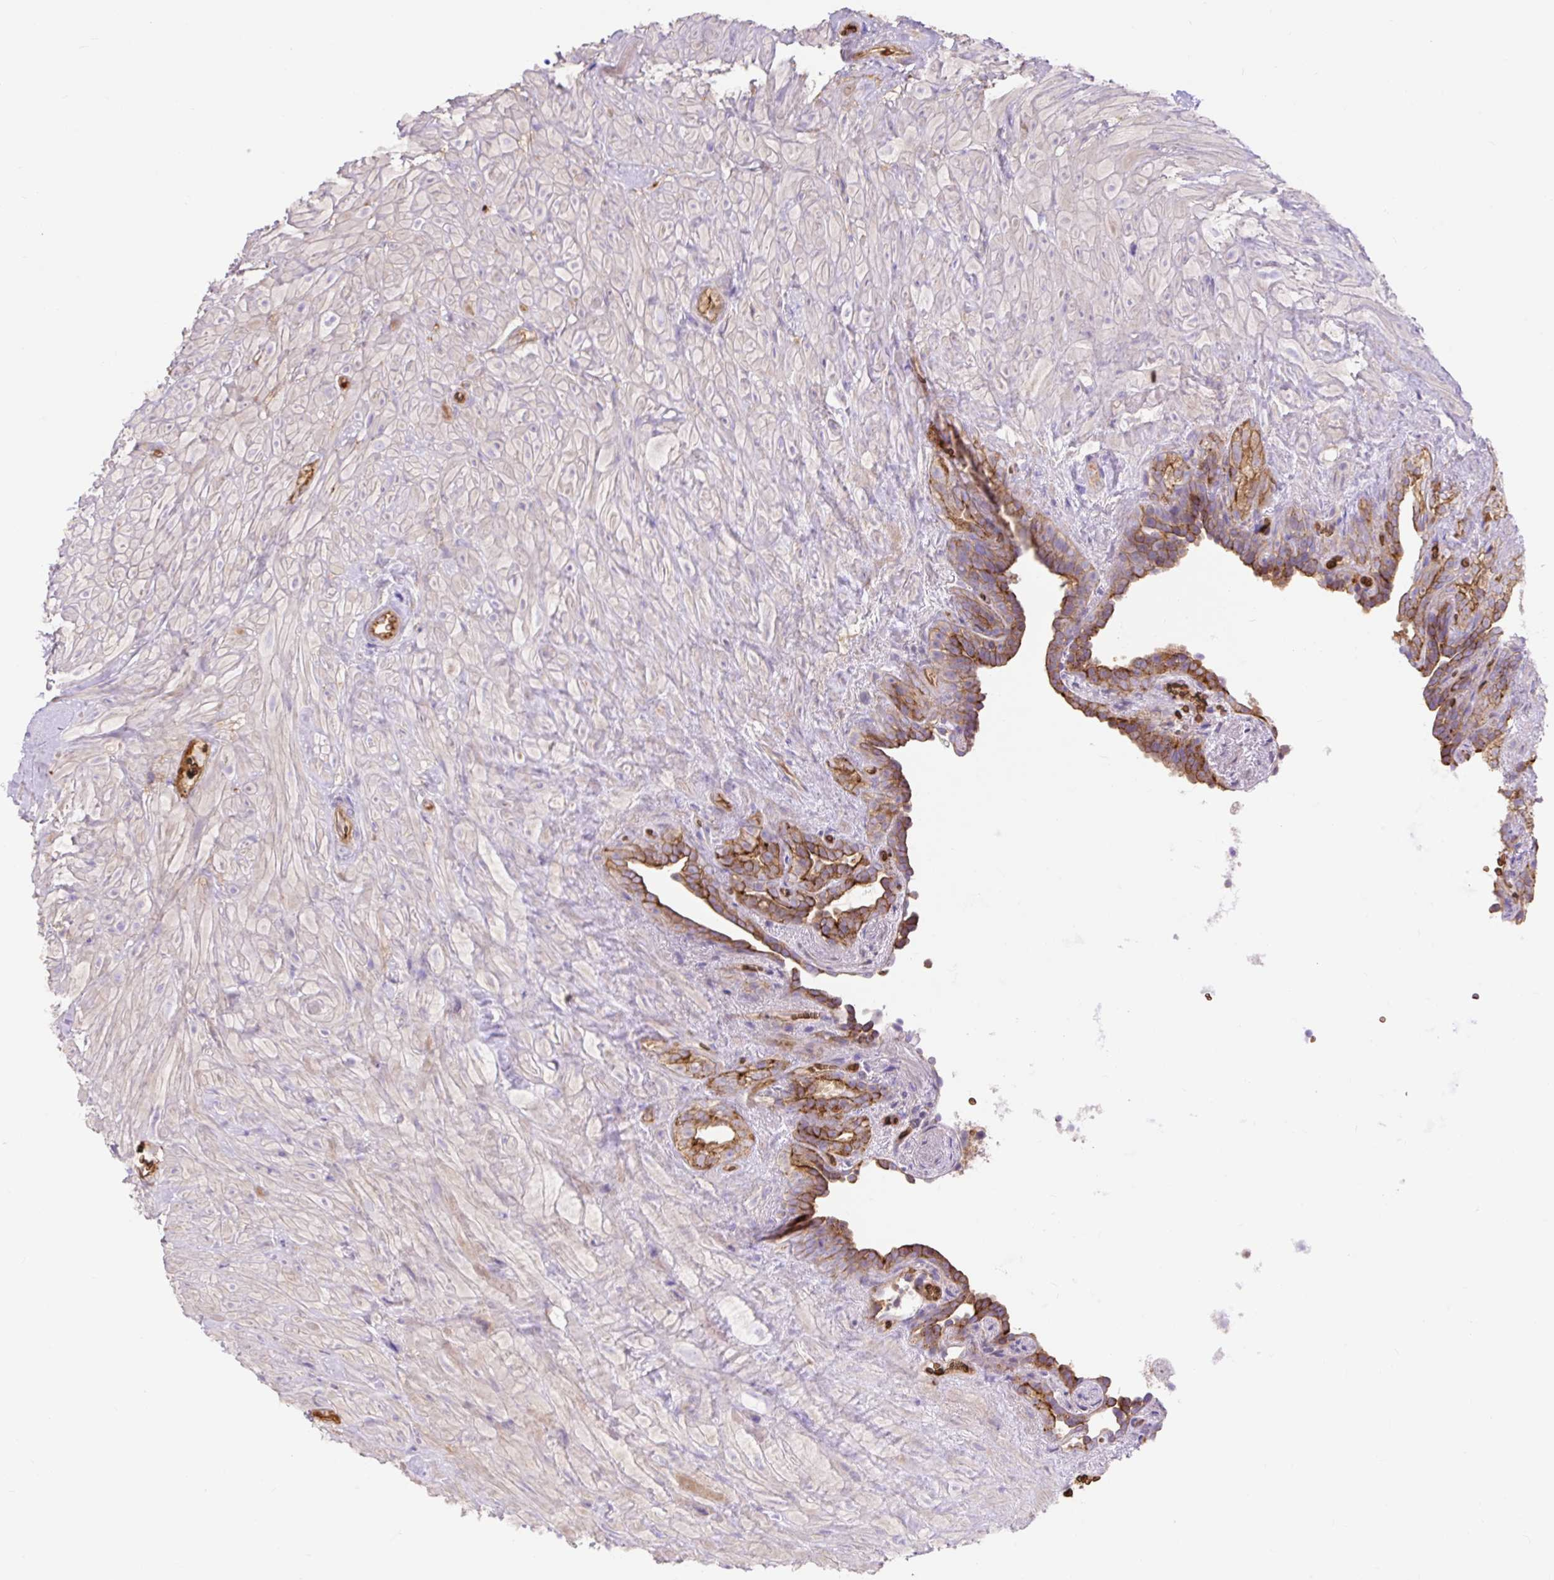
{"staining": {"intensity": "strong", "quantity": ">75%", "location": "cytoplasmic/membranous"}, "tissue": "seminal vesicle", "cell_type": "Glandular cells", "image_type": "normal", "snomed": [{"axis": "morphology", "description": "Normal tissue, NOS"}, {"axis": "topography", "description": "Seminal veicle"}], "caption": "Immunohistochemical staining of normal seminal vesicle exhibits >75% levels of strong cytoplasmic/membranous protein staining in about >75% of glandular cells. (DAB IHC, brown staining for protein, blue staining for nuclei).", "gene": "HIP1R", "patient": {"sex": "male", "age": 76}}